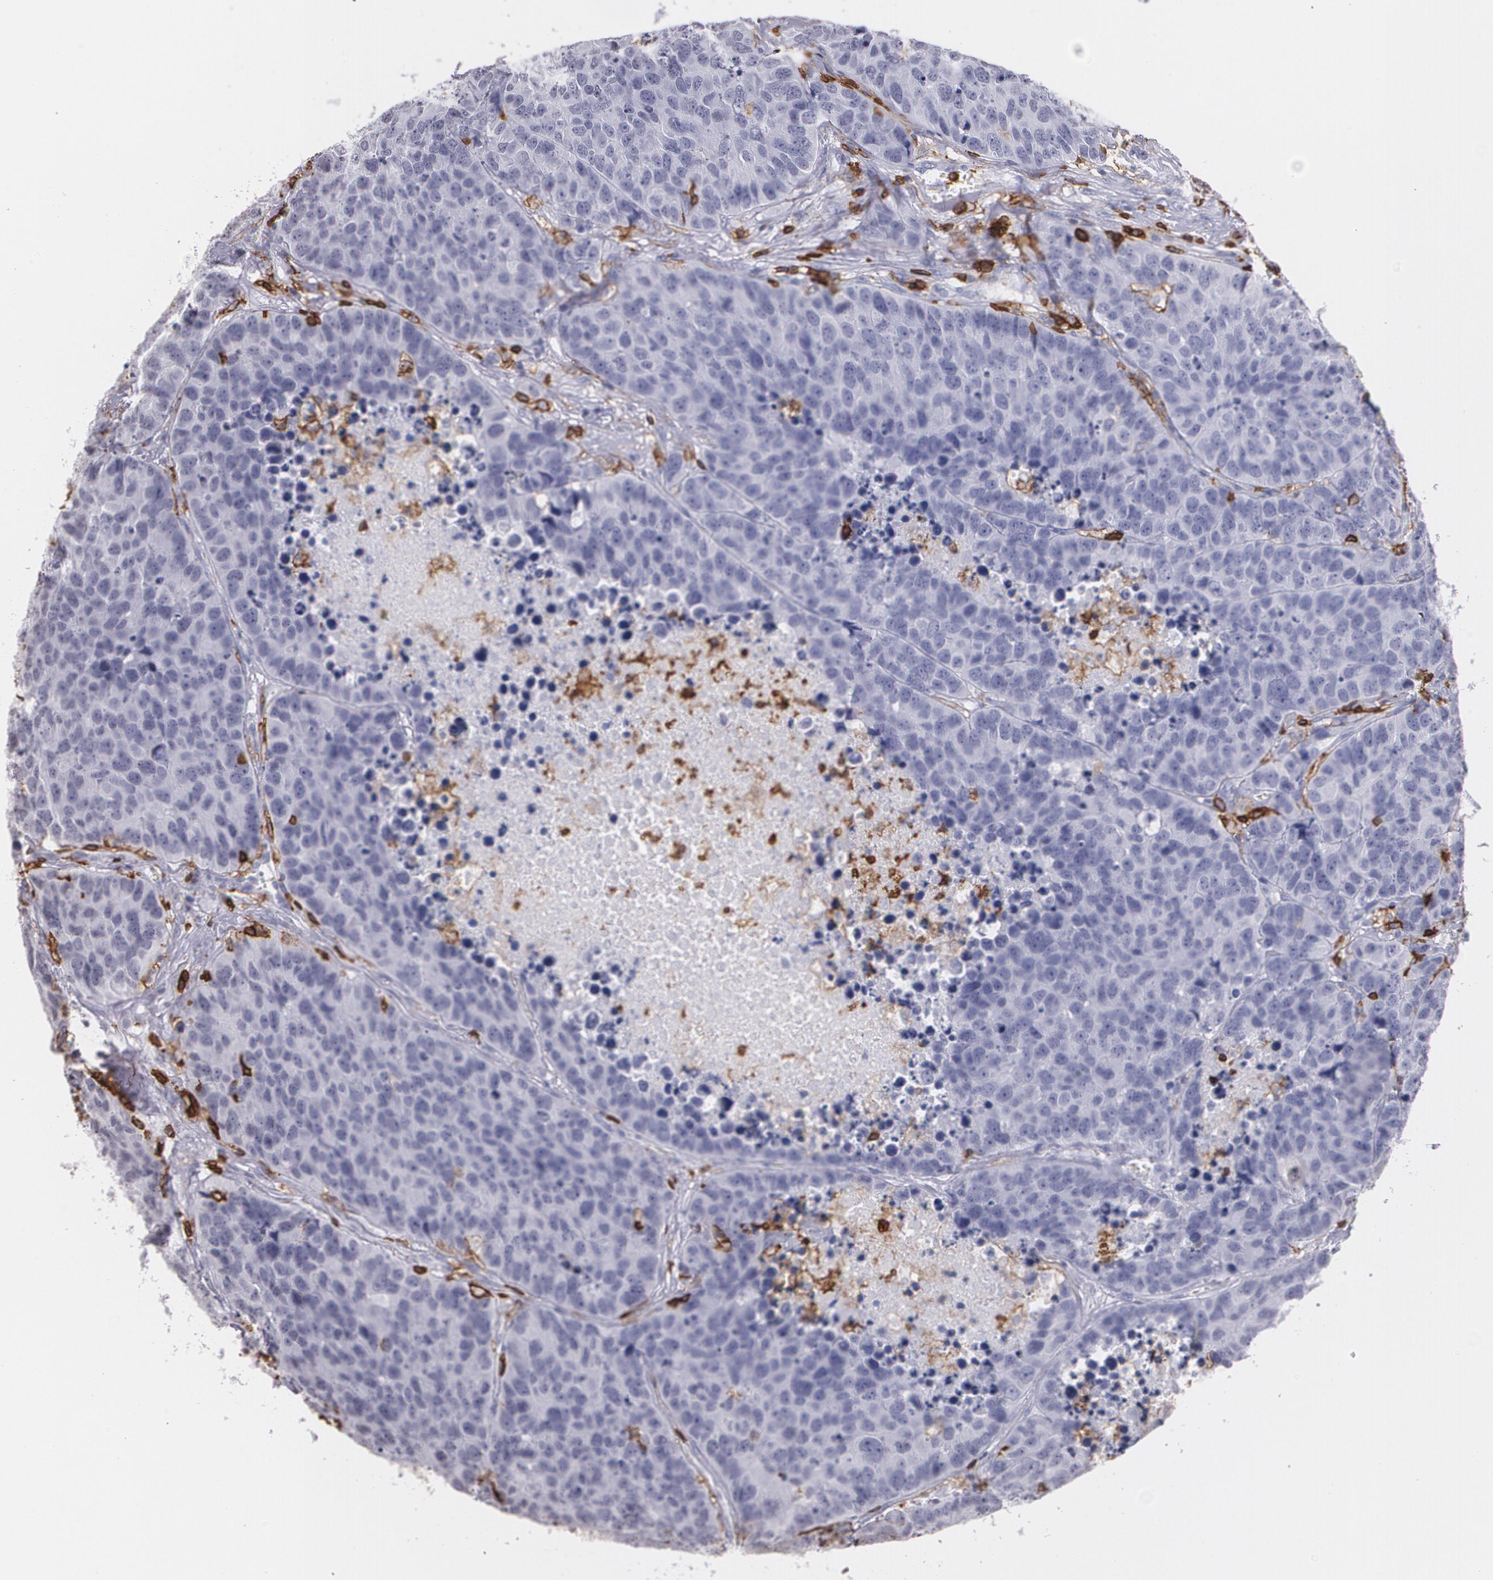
{"staining": {"intensity": "negative", "quantity": "none", "location": "none"}, "tissue": "carcinoid", "cell_type": "Tumor cells", "image_type": "cancer", "snomed": [{"axis": "morphology", "description": "Carcinoid, malignant, NOS"}, {"axis": "topography", "description": "Lung"}], "caption": "DAB (3,3'-diaminobenzidine) immunohistochemical staining of malignant carcinoid reveals no significant staining in tumor cells.", "gene": "PTPRC", "patient": {"sex": "male", "age": 60}}